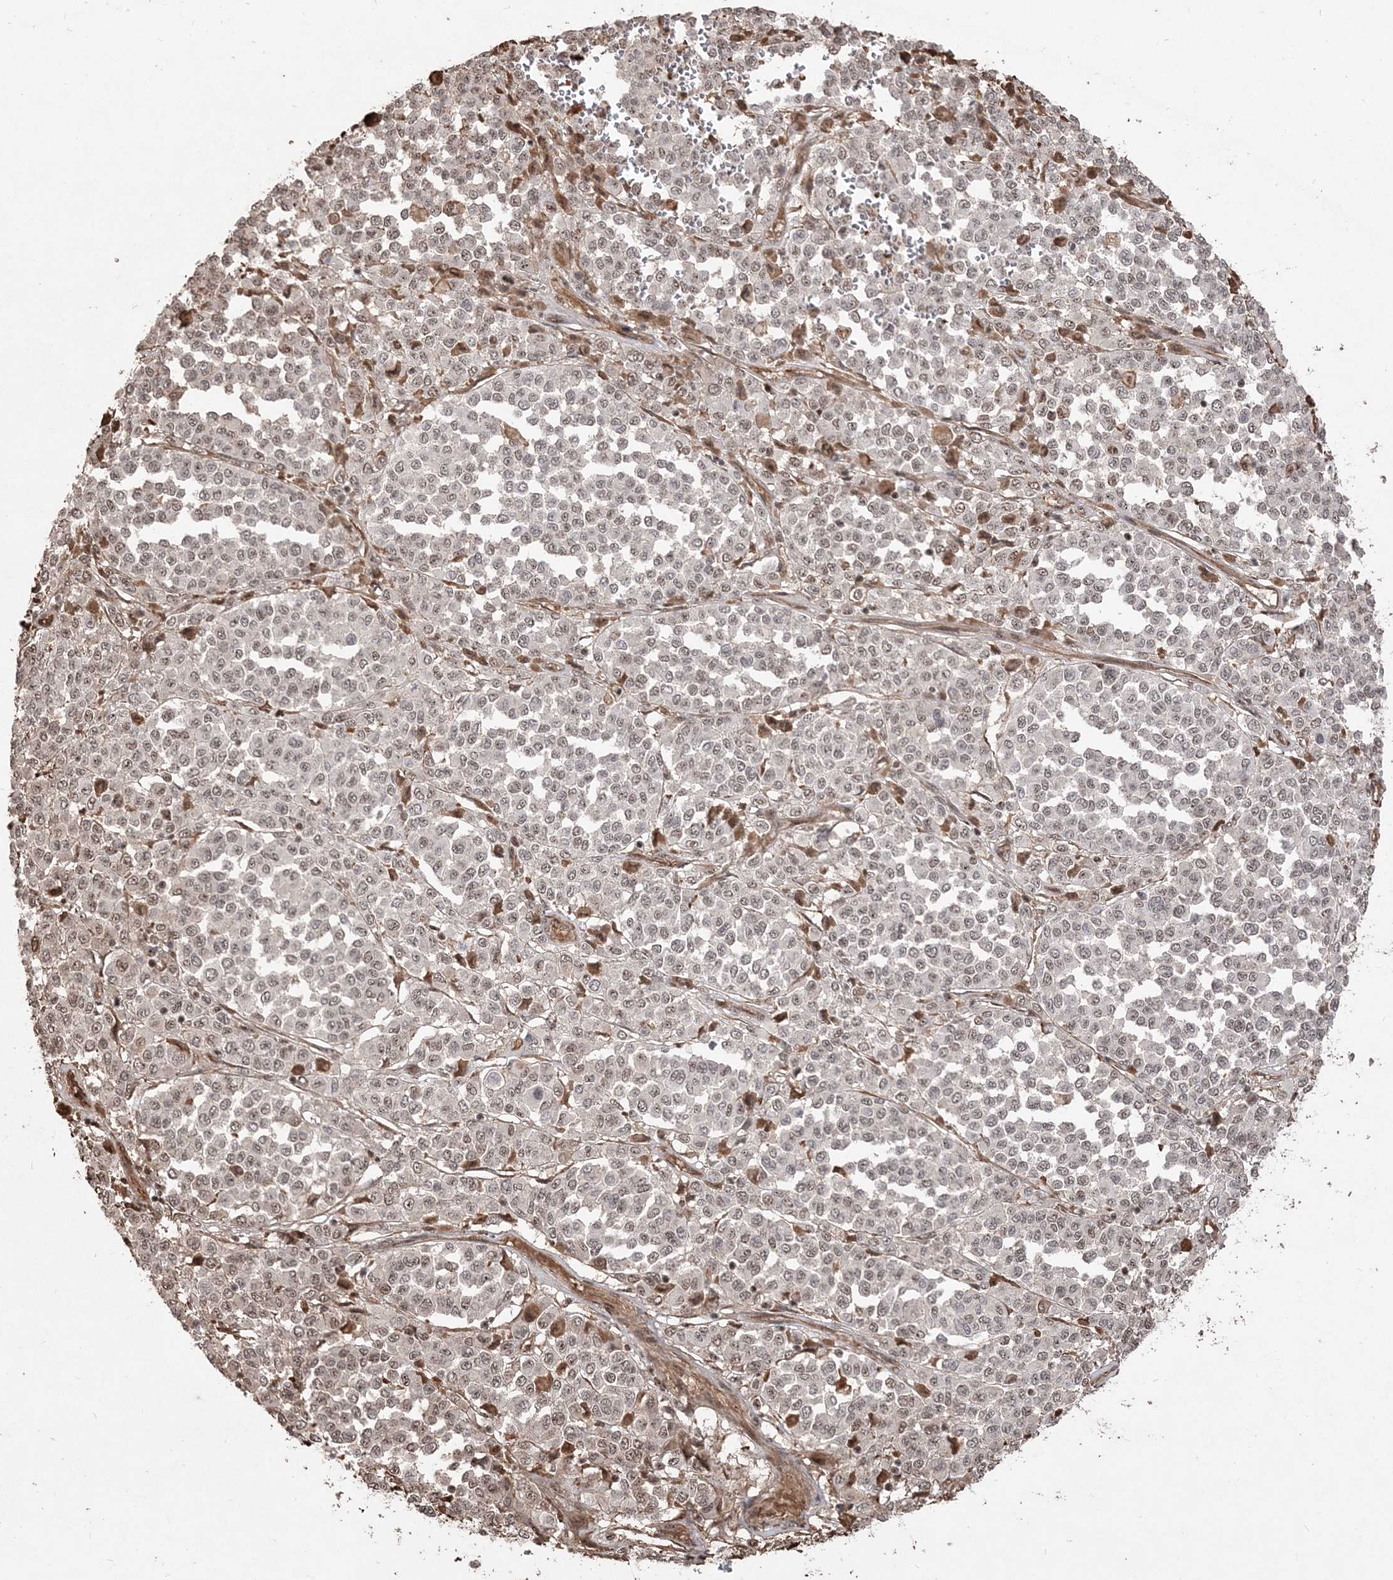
{"staining": {"intensity": "weak", "quantity": "25%-75%", "location": "nuclear"}, "tissue": "melanoma", "cell_type": "Tumor cells", "image_type": "cancer", "snomed": [{"axis": "morphology", "description": "Malignant melanoma, Metastatic site"}, {"axis": "topography", "description": "Pancreas"}], "caption": "The immunohistochemical stain highlights weak nuclear positivity in tumor cells of melanoma tissue. The staining is performed using DAB brown chromogen to label protein expression. The nuclei are counter-stained blue using hematoxylin.", "gene": "RBM17", "patient": {"sex": "female", "age": 30}}